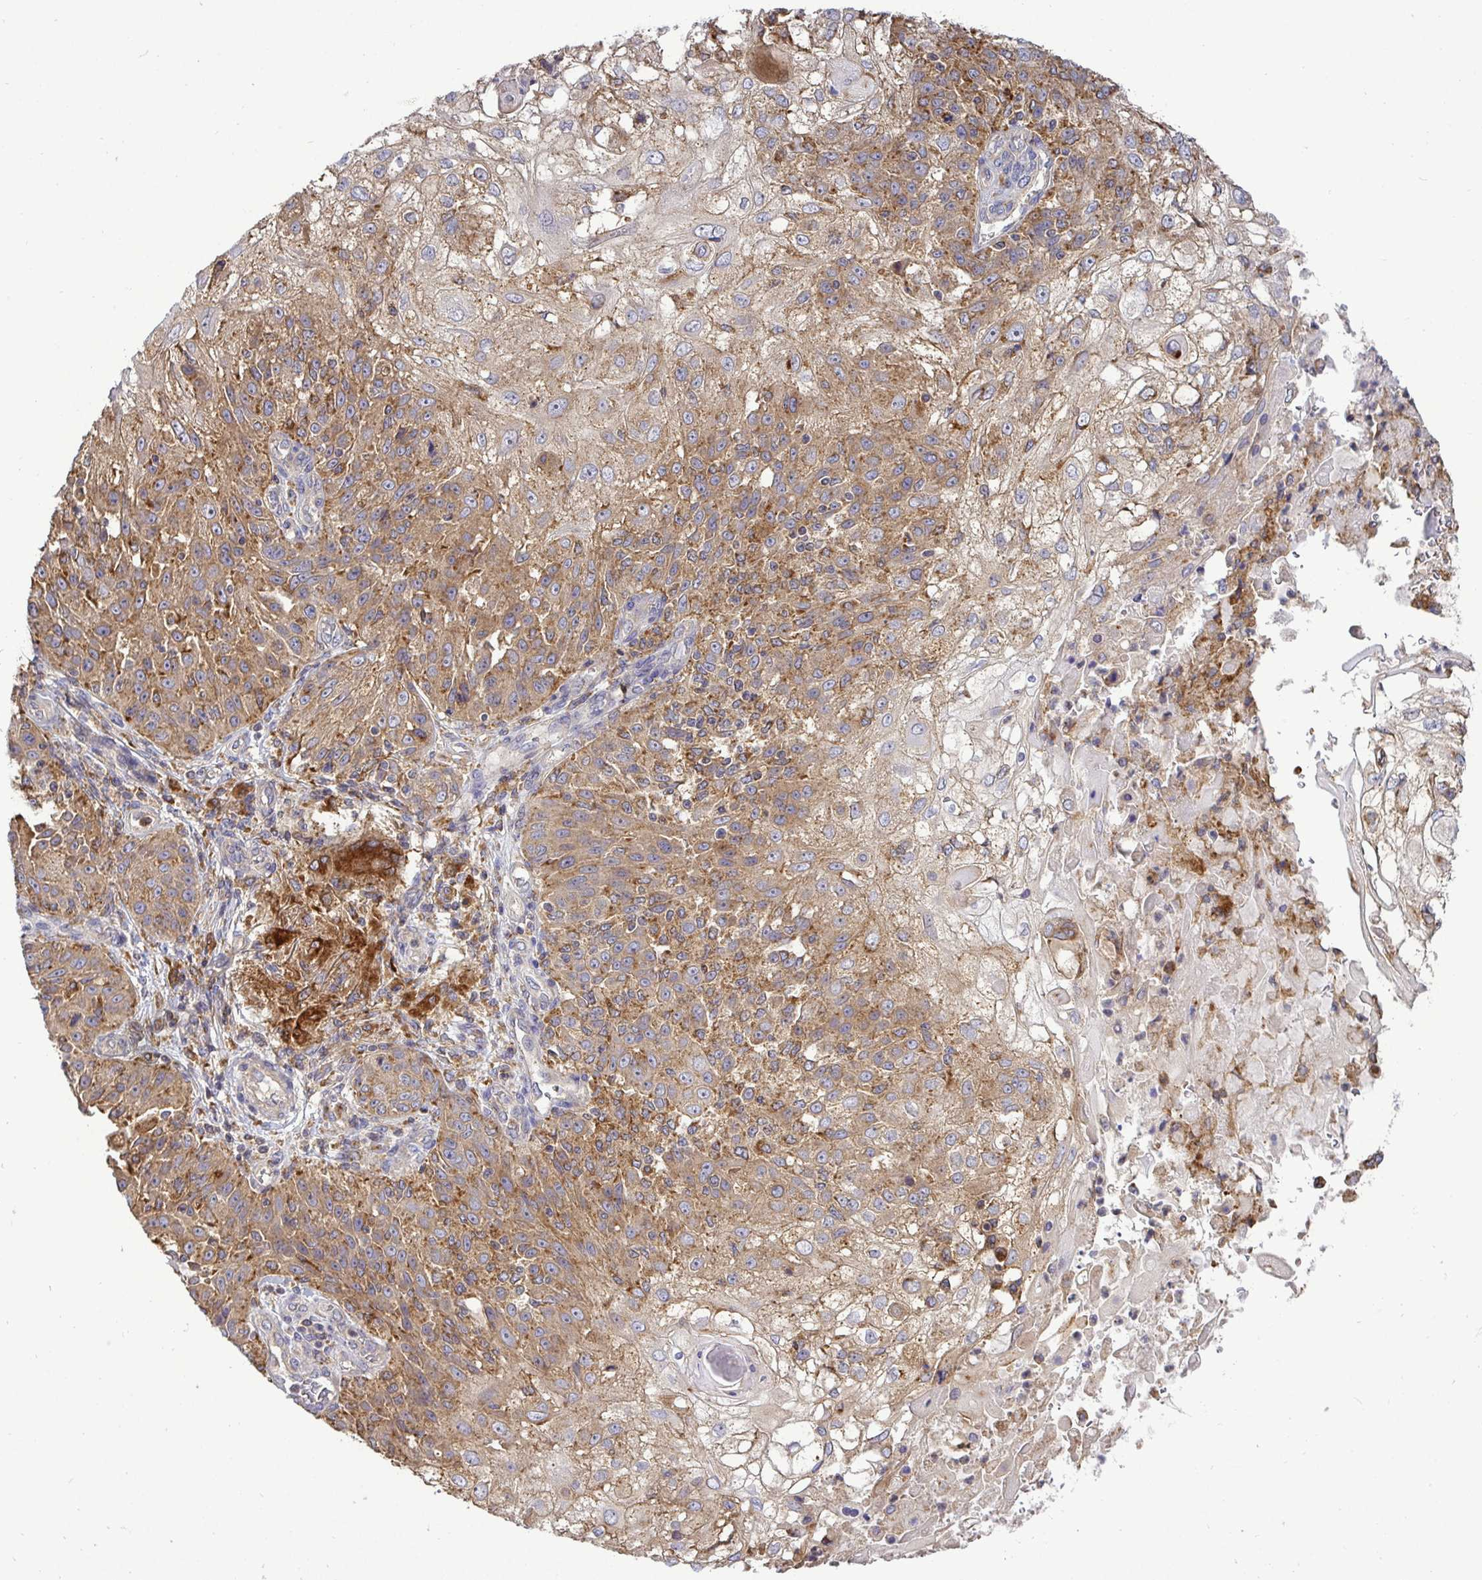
{"staining": {"intensity": "moderate", "quantity": "25%-75%", "location": "cytoplasmic/membranous"}, "tissue": "skin cancer", "cell_type": "Tumor cells", "image_type": "cancer", "snomed": [{"axis": "morphology", "description": "Normal tissue, NOS"}, {"axis": "morphology", "description": "Squamous cell carcinoma, NOS"}, {"axis": "topography", "description": "Skin"}], "caption": "Tumor cells display medium levels of moderate cytoplasmic/membranous expression in about 25%-75% of cells in skin cancer.", "gene": "ATP6V1F", "patient": {"sex": "female", "age": 83}}